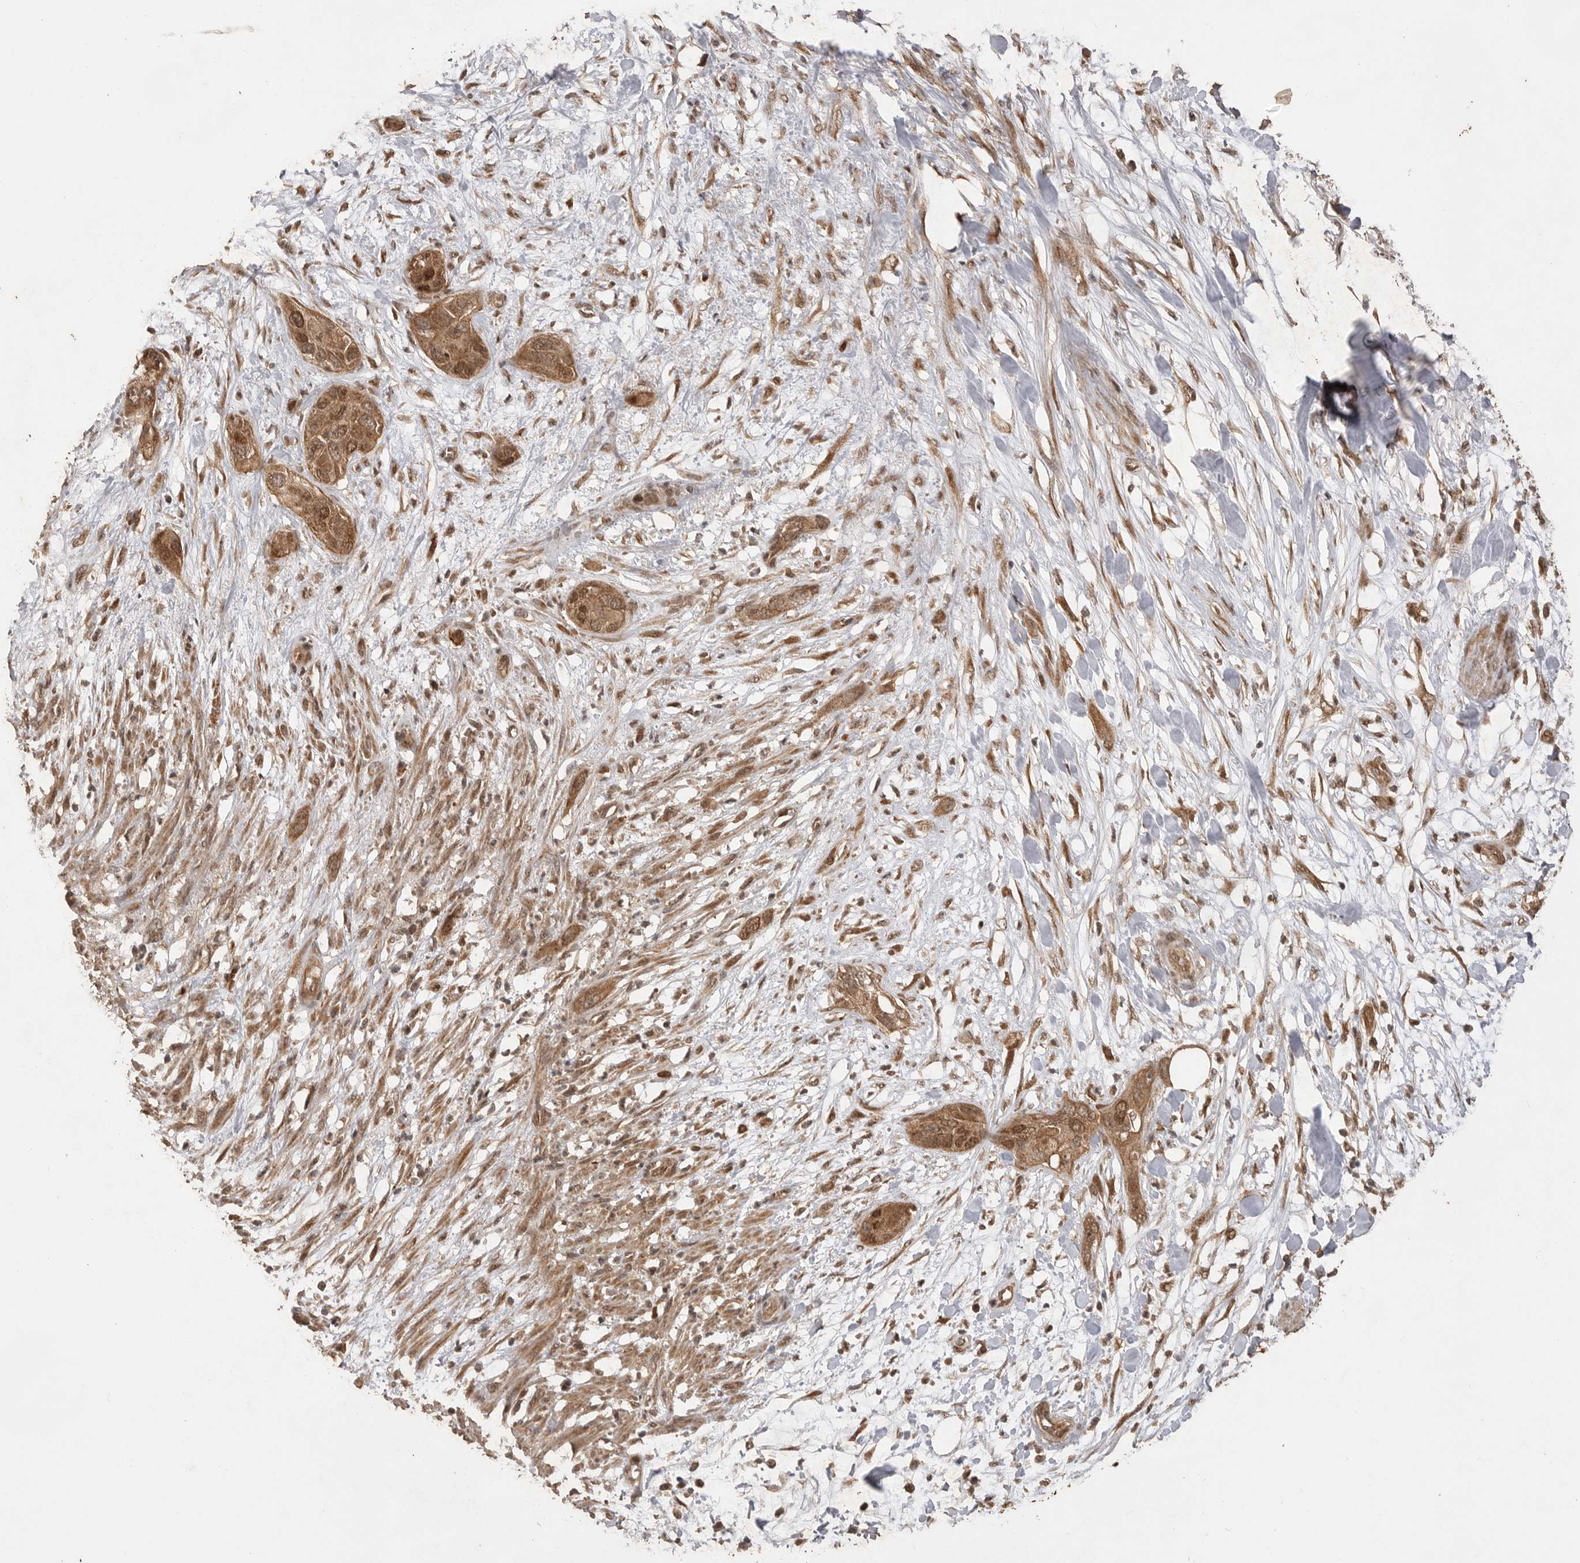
{"staining": {"intensity": "moderate", "quantity": ">75%", "location": "cytoplasmic/membranous,nuclear"}, "tissue": "pancreatic cancer", "cell_type": "Tumor cells", "image_type": "cancer", "snomed": [{"axis": "morphology", "description": "Adenocarcinoma, NOS"}, {"axis": "topography", "description": "Pancreas"}], "caption": "Adenocarcinoma (pancreatic) stained with a protein marker reveals moderate staining in tumor cells.", "gene": "BOC", "patient": {"sex": "female", "age": 60}}